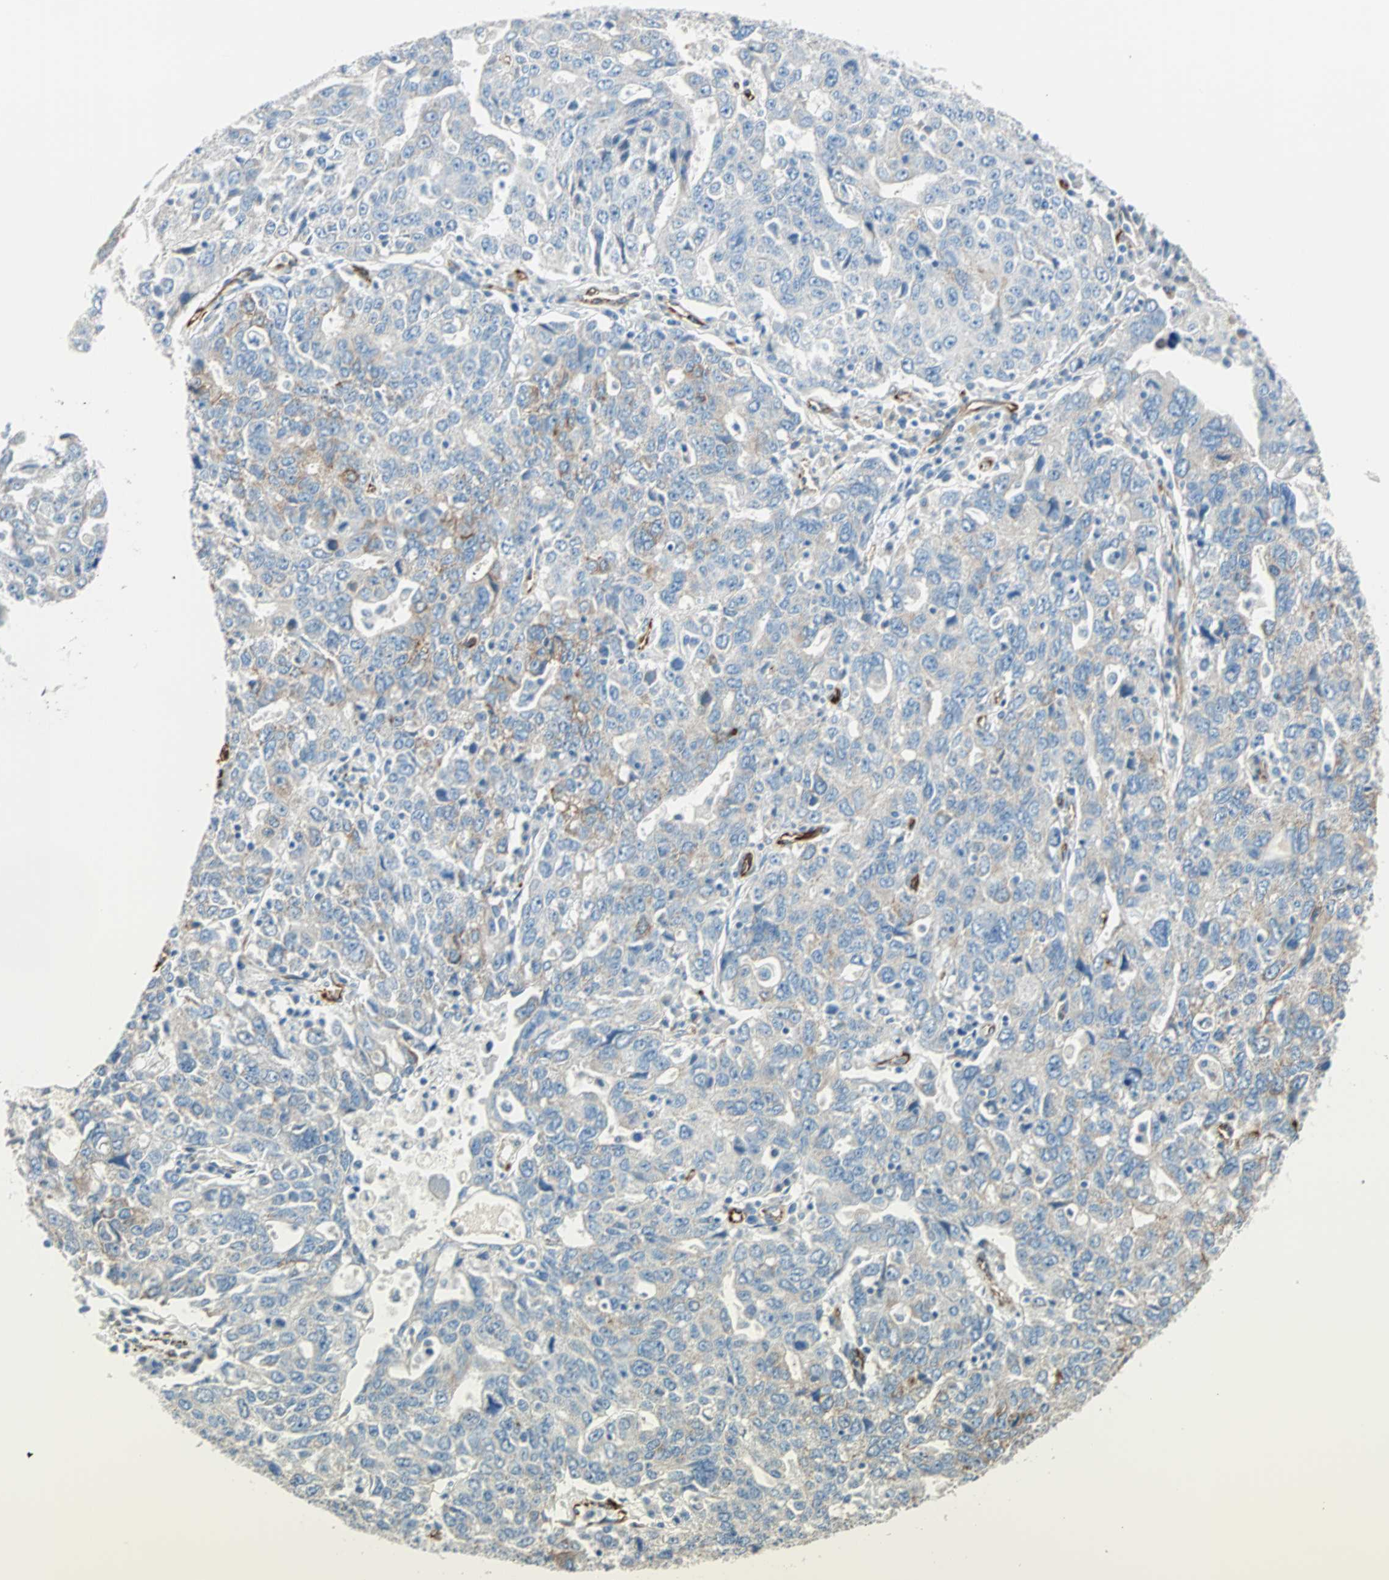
{"staining": {"intensity": "weak", "quantity": "<25%", "location": "cytoplasmic/membranous"}, "tissue": "ovarian cancer", "cell_type": "Tumor cells", "image_type": "cancer", "snomed": [{"axis": "morphology", "description": "Carcinoma, endometroid"}, {"axis": "topography", "description": "Ovary"}], "caption": "IHC image of neoplastic tissue: ovarian cancer stained with DAB shows no significant protein staining in tumor cells.", "gene": "NES", "patient": {"sex": "female", "age": 62}}